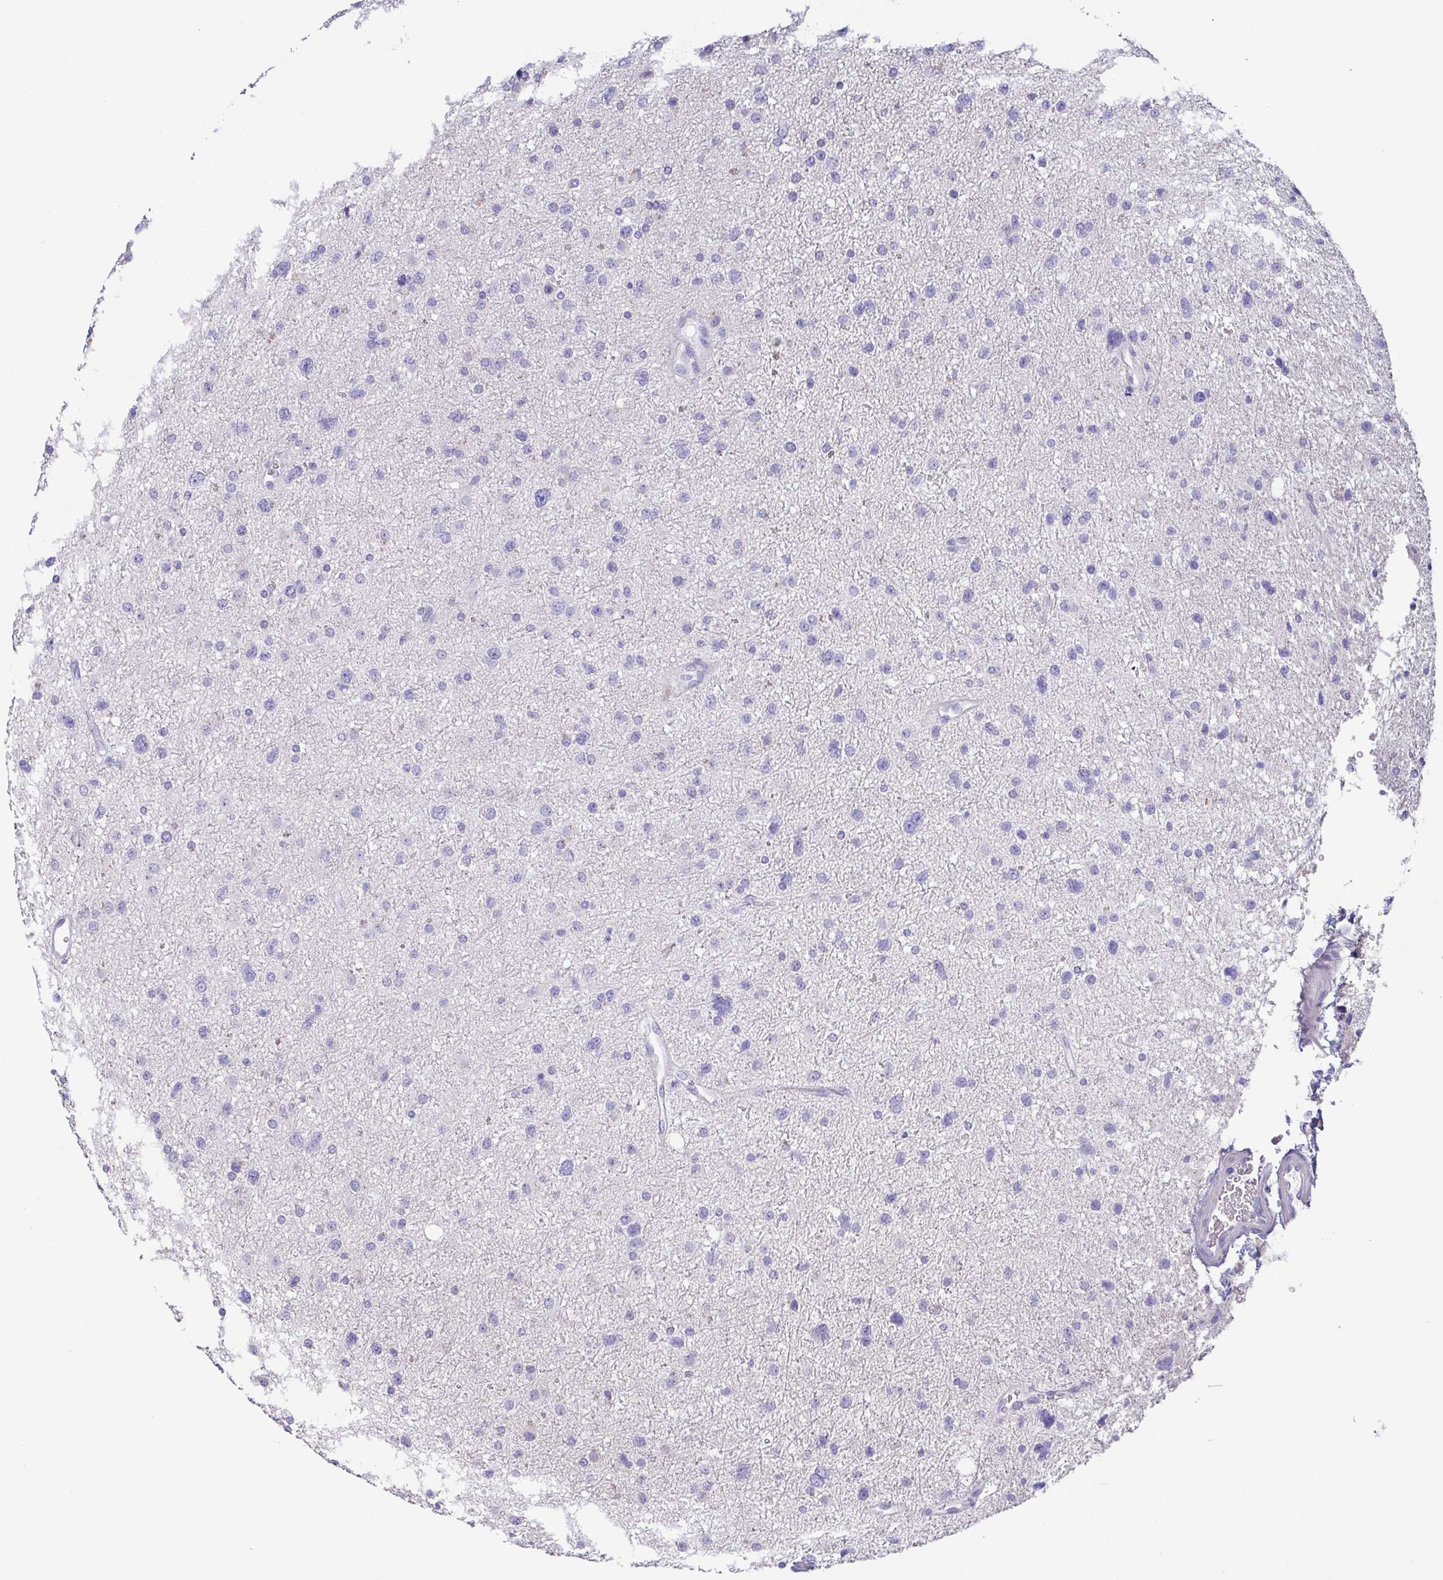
{"staining": {"intensity": "negative", "quantity": "none", "location": "none"}, "tissue": "glioma", "cell_type": "Tumor cells", "image_type": "cancer", "snomed": [{"axis": "morphology", "description": "Glioma, malignant, Low grade"}, {"axis": "topography", "description": "Brain"}], "caption": "High magnification brightfield microscopy of malignant low-grade glioma stained with DAB (brown) and counterstained with hematoxylin (blue): tumor cells show no significant staining.", "gene": "PKDREJ", "patient": {"sex": "female", "age": 55}}